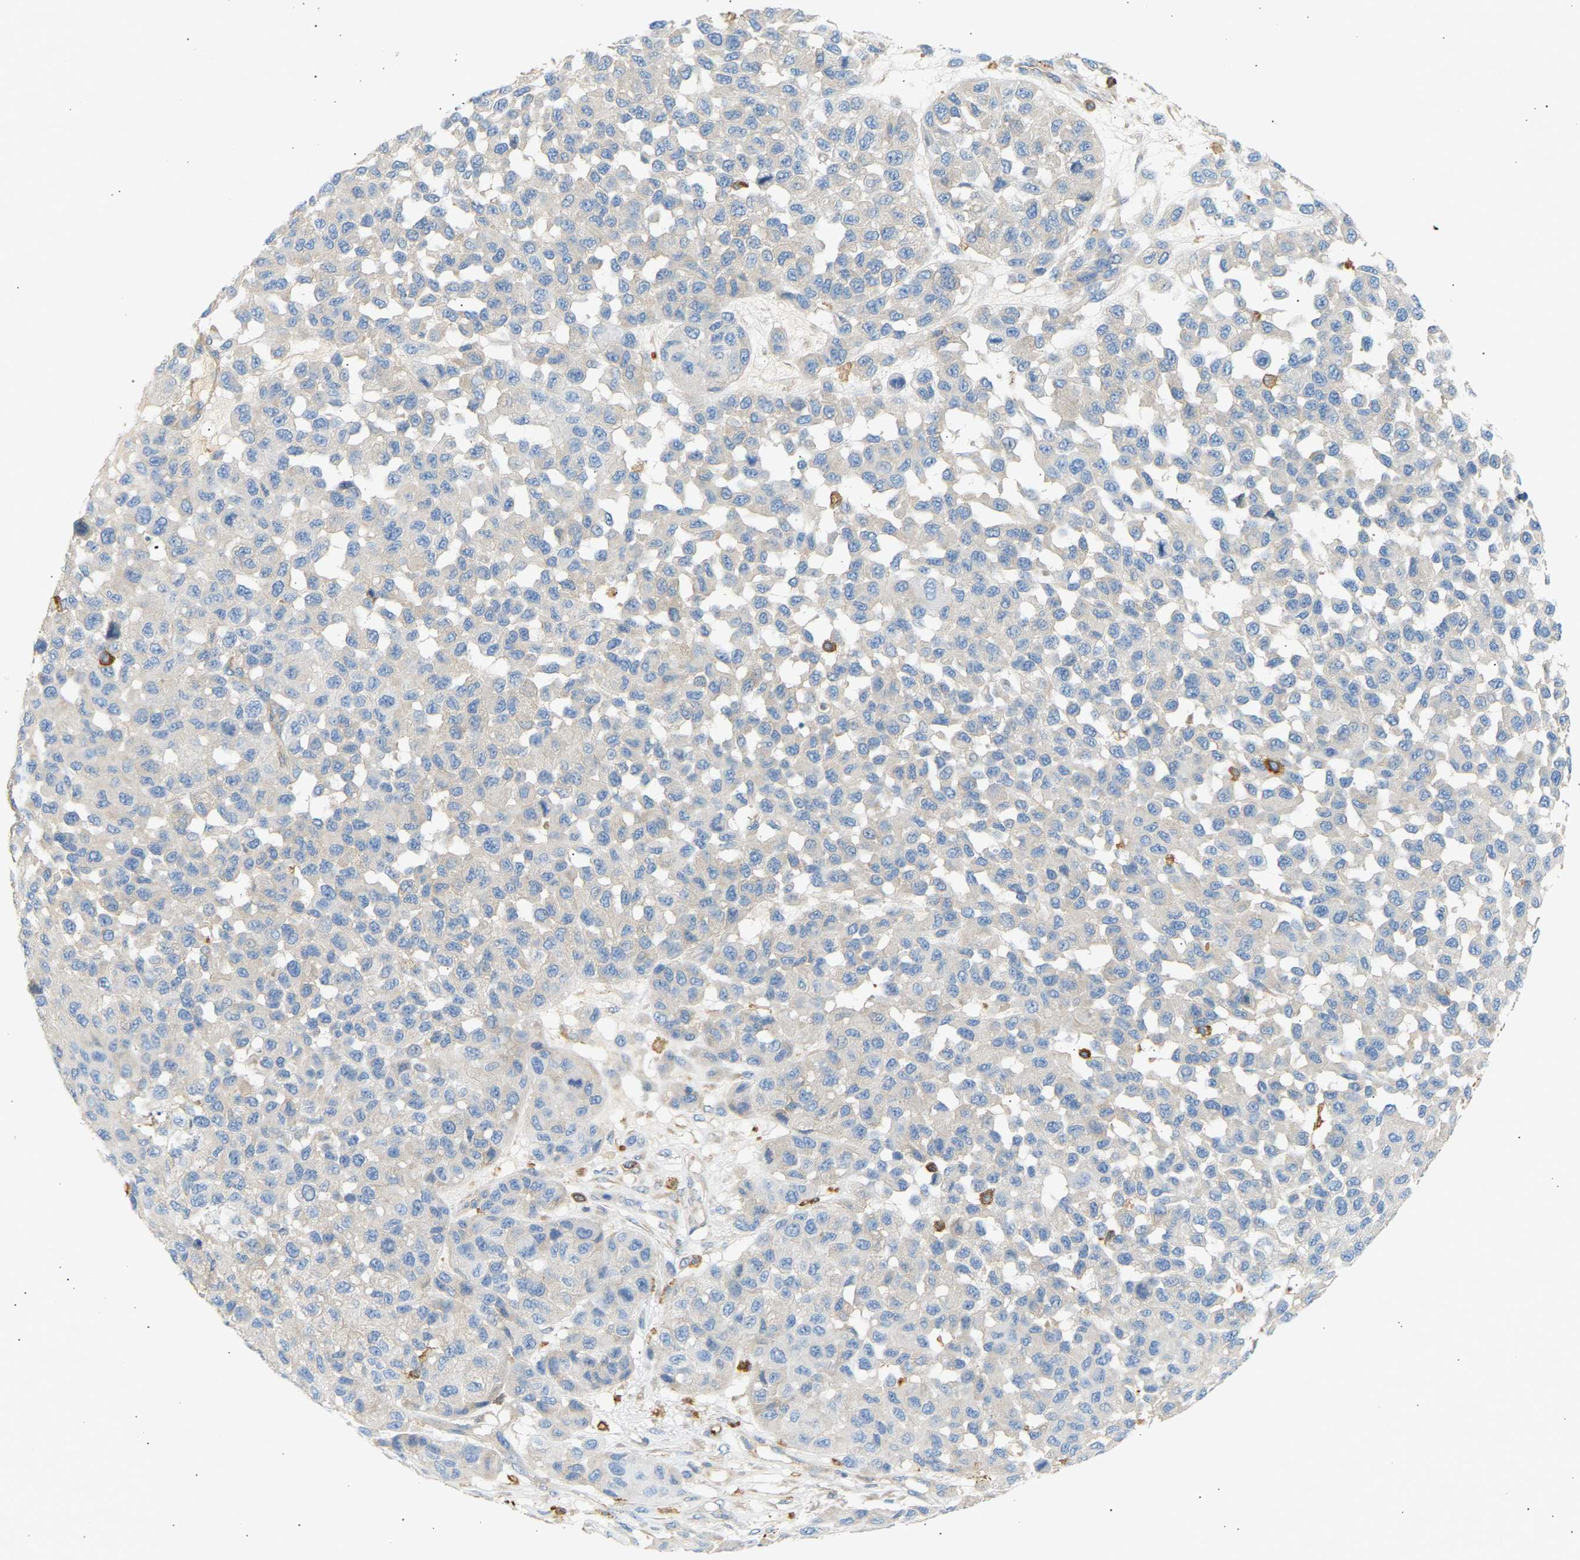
{"staining": {"intensity": "negative", "quantity": "none", "location": "none"}, "tissue": "melanoma", "cell_type": "Tumor cells", "image_type": "cancer", "snomed": [{"axis": "morphology", "description": "Malignant melanoma, NOS"}, {"axis": "topography", "description": "Skin"}], "caption": "This micrograph is of melanoma stained with IHC to label a protein in brown with the nuclei are counter-stained blue. There is no expression in tumor cells.", "gene": "FNBP1", "patient": {"sex": "male", "age": 62}}